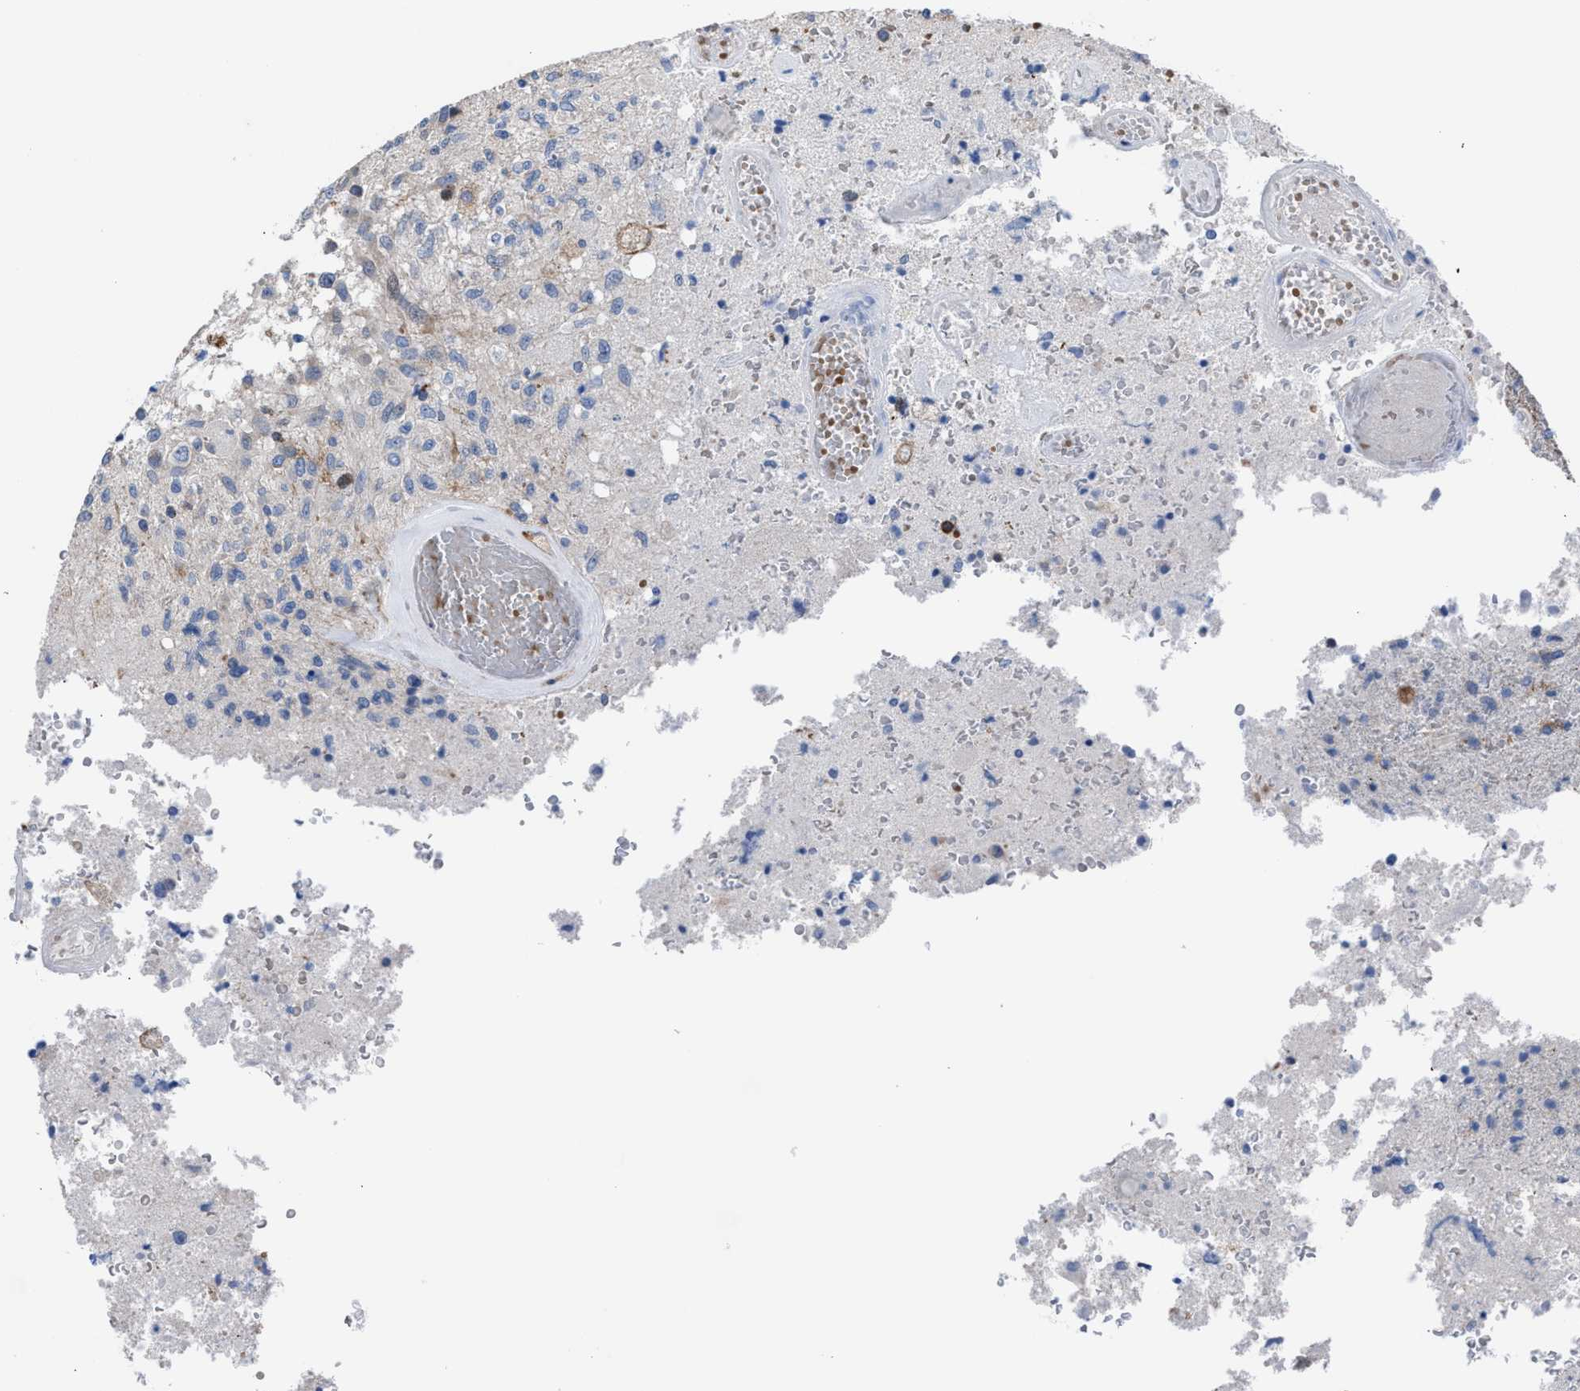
{"staining": {"intensity": "negative", "quantity": "none", "location": "none"}, "tissue": "glioma", "cell_type": "Tumor cells", "image_type": "cancer", "snomed": [{"axis": "morphology", "description": "Normal tissue, NOS"}, {"axis": "morphology", "description": "Glioma, malignant, High grade"}, {"axis": "topography", "description": "Cerebral cortex"}], "caption": "Immunohistochemical staining of human malignant glioma (high-grade) shows no significant positivity in tumor cells.", "gene": "SLC47A1", "patient": {"sex": "male", "age": 77}}